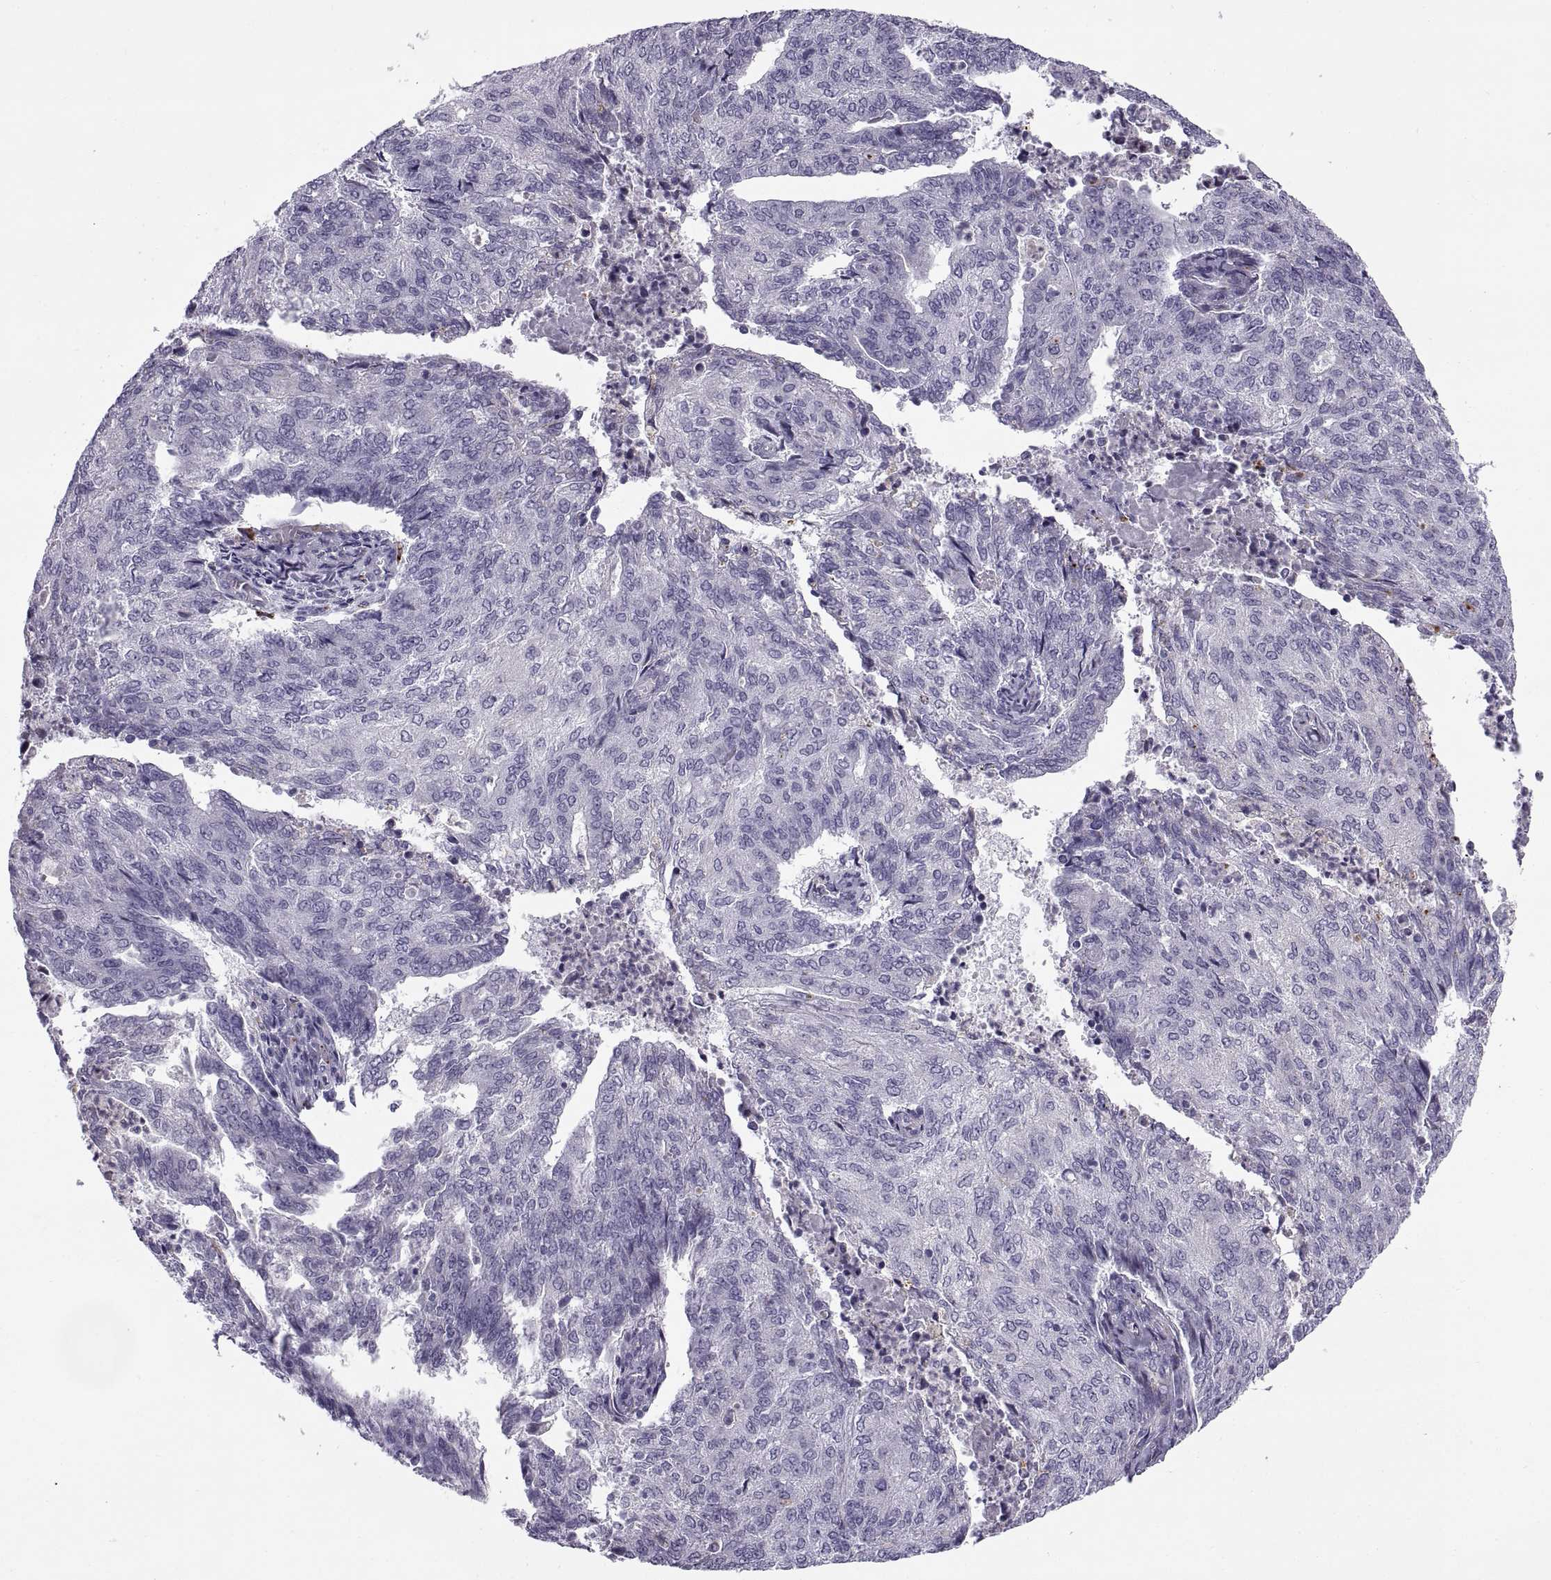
{"staining": {"intensity": "negative", "quantity": "none", "location": "none"}, "tissue": "endometrial cancer", "cell_type": "Tumor cells", "image_type": "cancer", "snomed": [{"axis": "morphology", "description": "Adenocarcinoma, NOS"}, {"axis": "topography", "description": "Endometrium"}], "caption": "Immunohistochemistry micrograph of neoplastic tissue: human endometrial adenocarcinoma stained with DAB (3,3'-diaminobenzidine) demonstrates no significant protein staining in tumor cells.", "gene": "CALCR", "patient": {"sex": "female", "age": 82}}